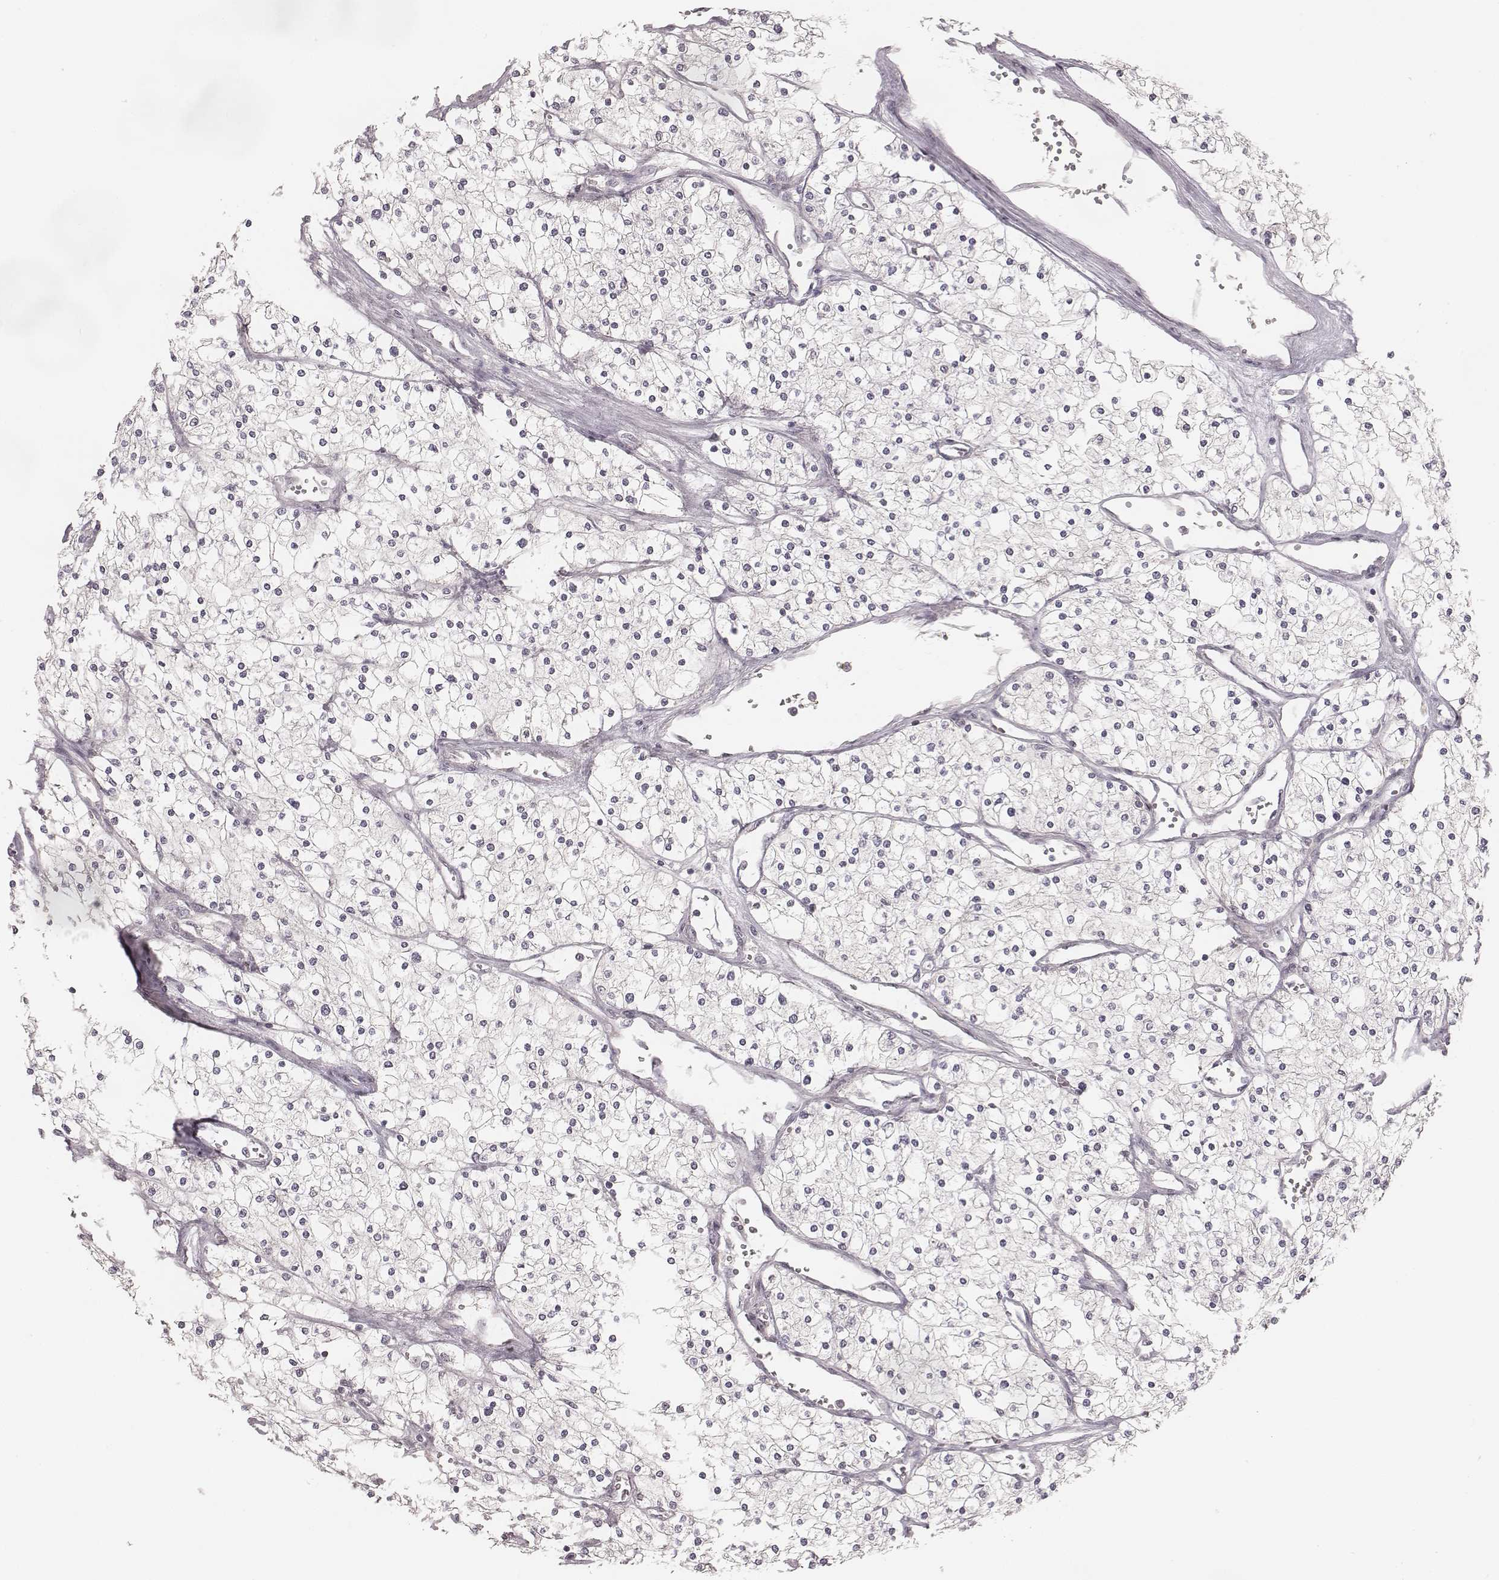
{"staining": {"intensity": "negative", "quantity": "none", "location": "none"}, "tissue": "renal cancer", "cell_type": "Tumor cells", "image_type": "cancer", "snomed": [{"axis": "morphology", "description": "Adenocarcinoma, NOS"}, {"axis": "topography", "description": "Kidney"}], "caption": "Tumor cells show no significant expression in renal adenocarcinoma.", "gene": "TDRD5", "patient": {"sex": "male", "age": 80}}